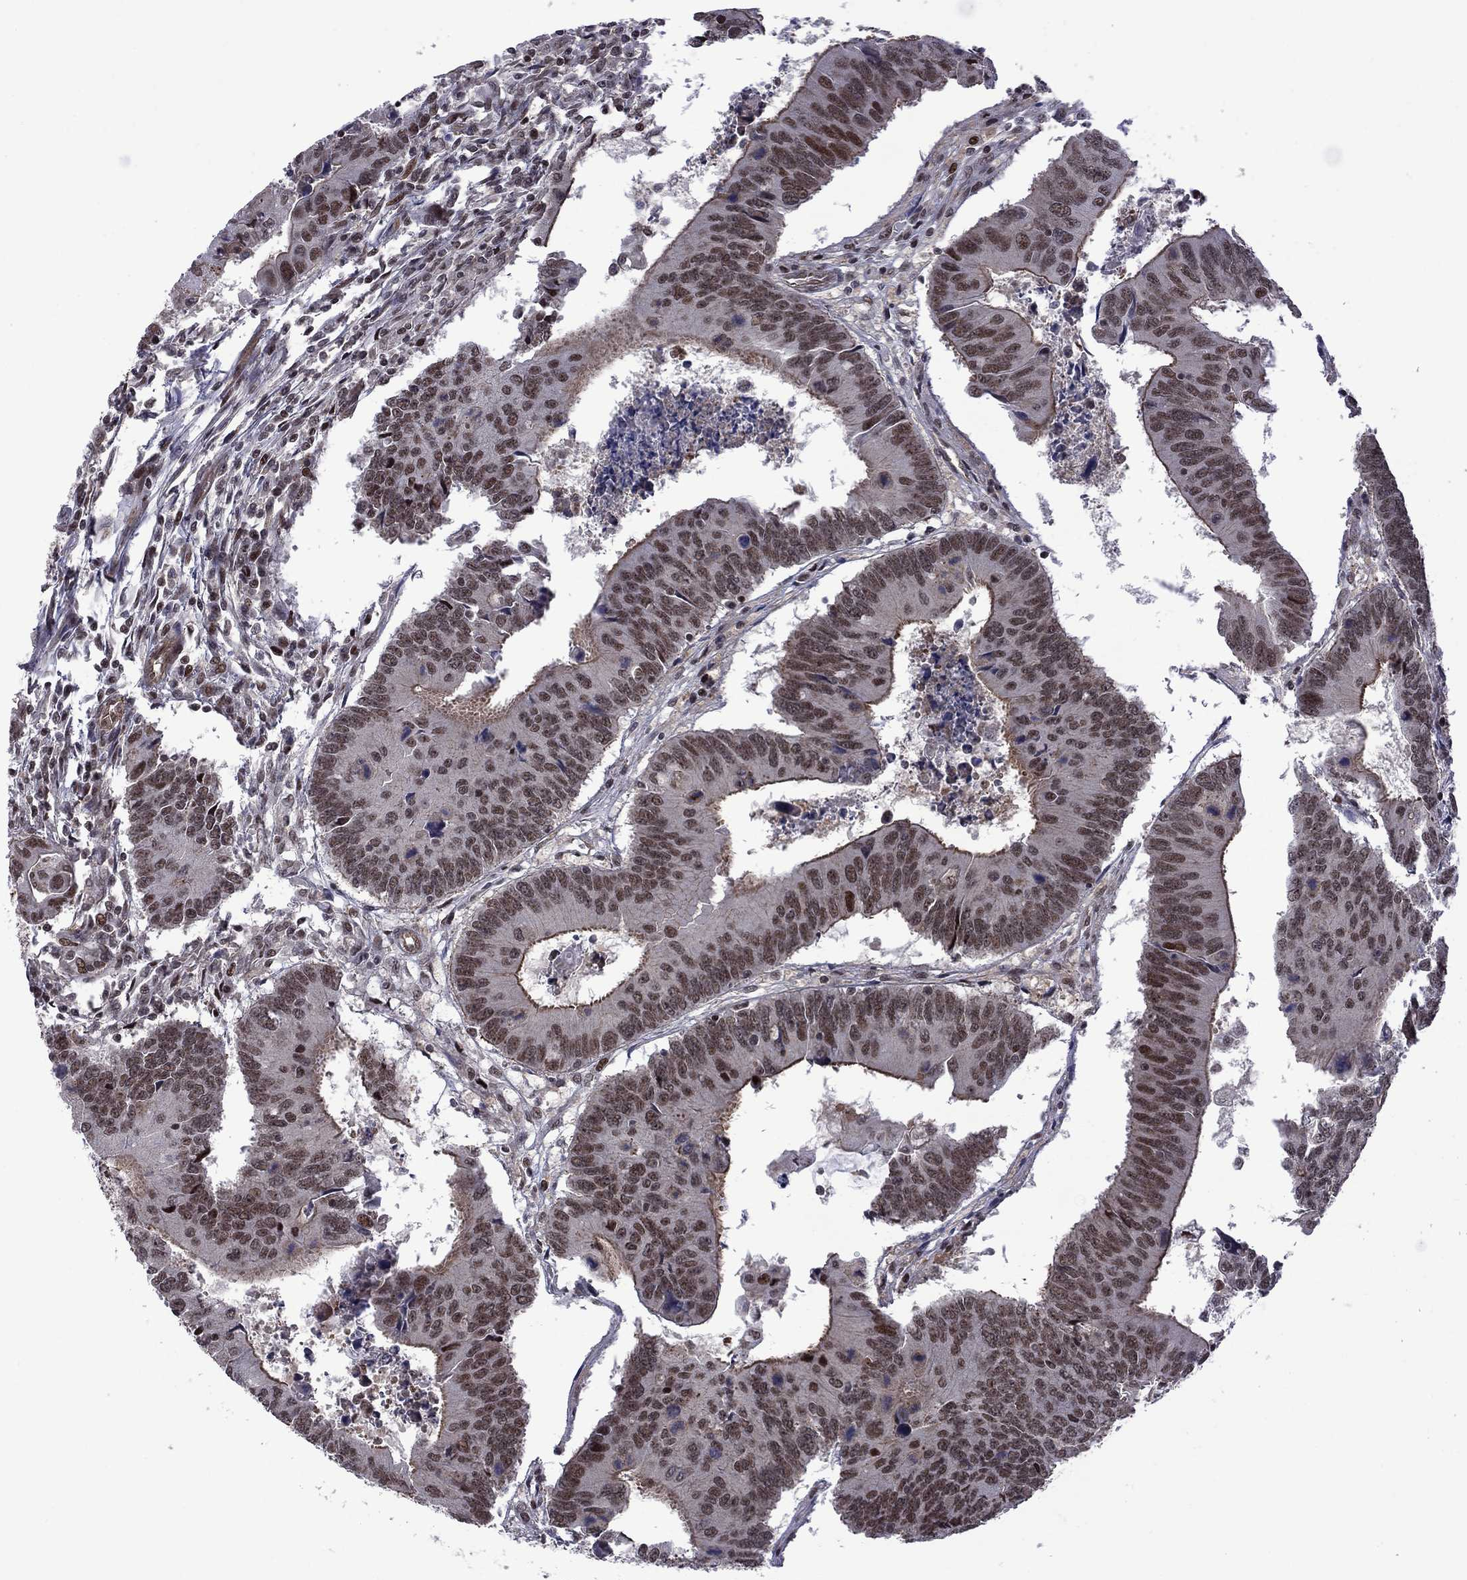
{"staining": {"intensity": "moderate", "quantity": ">75%", "location": "nuclear"}, "tissue": "colorectal cancer", "cell_type": "Tumor cells", "image_type": "cancer", "snomed": [{"axis": "morphology", "description": "Adenocarcinoma, NOS"}, {"axis": "topography", "description": "Rectum"}], "caption": "Colorectal cancer tissue reveals moderate nuclear staining in approximately >75% of tumor cells", "gene": "BRF1", "patient": {"sex": "male", "age": 67}}